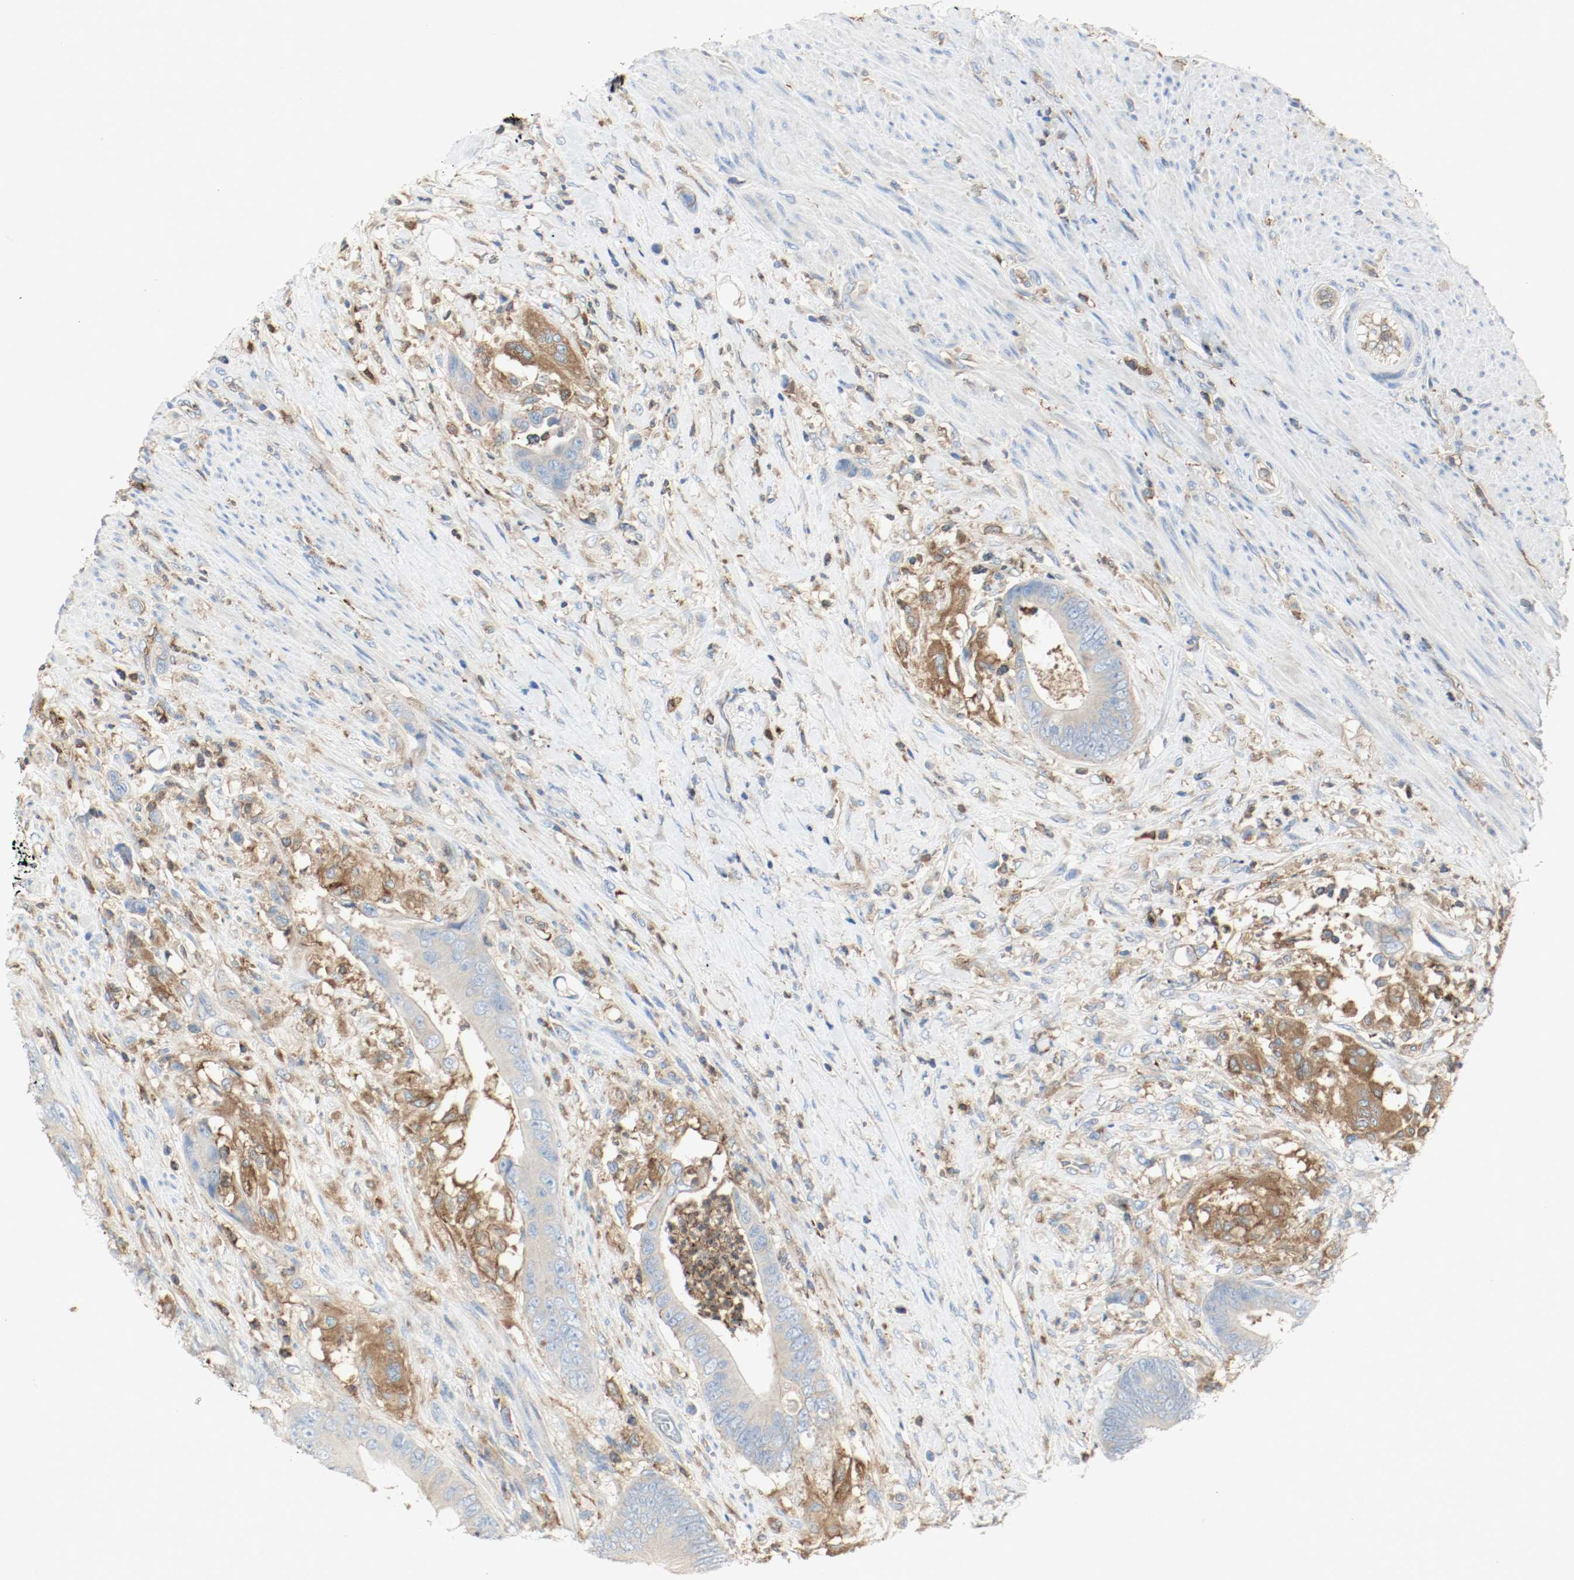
{"staining": {"intensity": "weak", "quantity": "25%-75%", "location": "cytoplasmic/membranous"}, "tissue": "colorectal cancer", "cell_type": "Tumor cells", "image_type": "cancer", "snomed": [{"axis": "morphology", "description": "Adenocarcinoma, NOS"}, {"axis": "topography", "description": "Rectum"}], "caption": "IHC photomicrograph of neoplastic tissue: human colorectal cancer (adenocarcinoma) stained using IHC reveals low levels of weak protein expression localized specifically in the cytoplasmic/membranous of tumor cells, appearing as a cytoplasmic/membranous brown color.", "gene": "ARPC1B", "patient": {"sex": "female", "age": 77}}